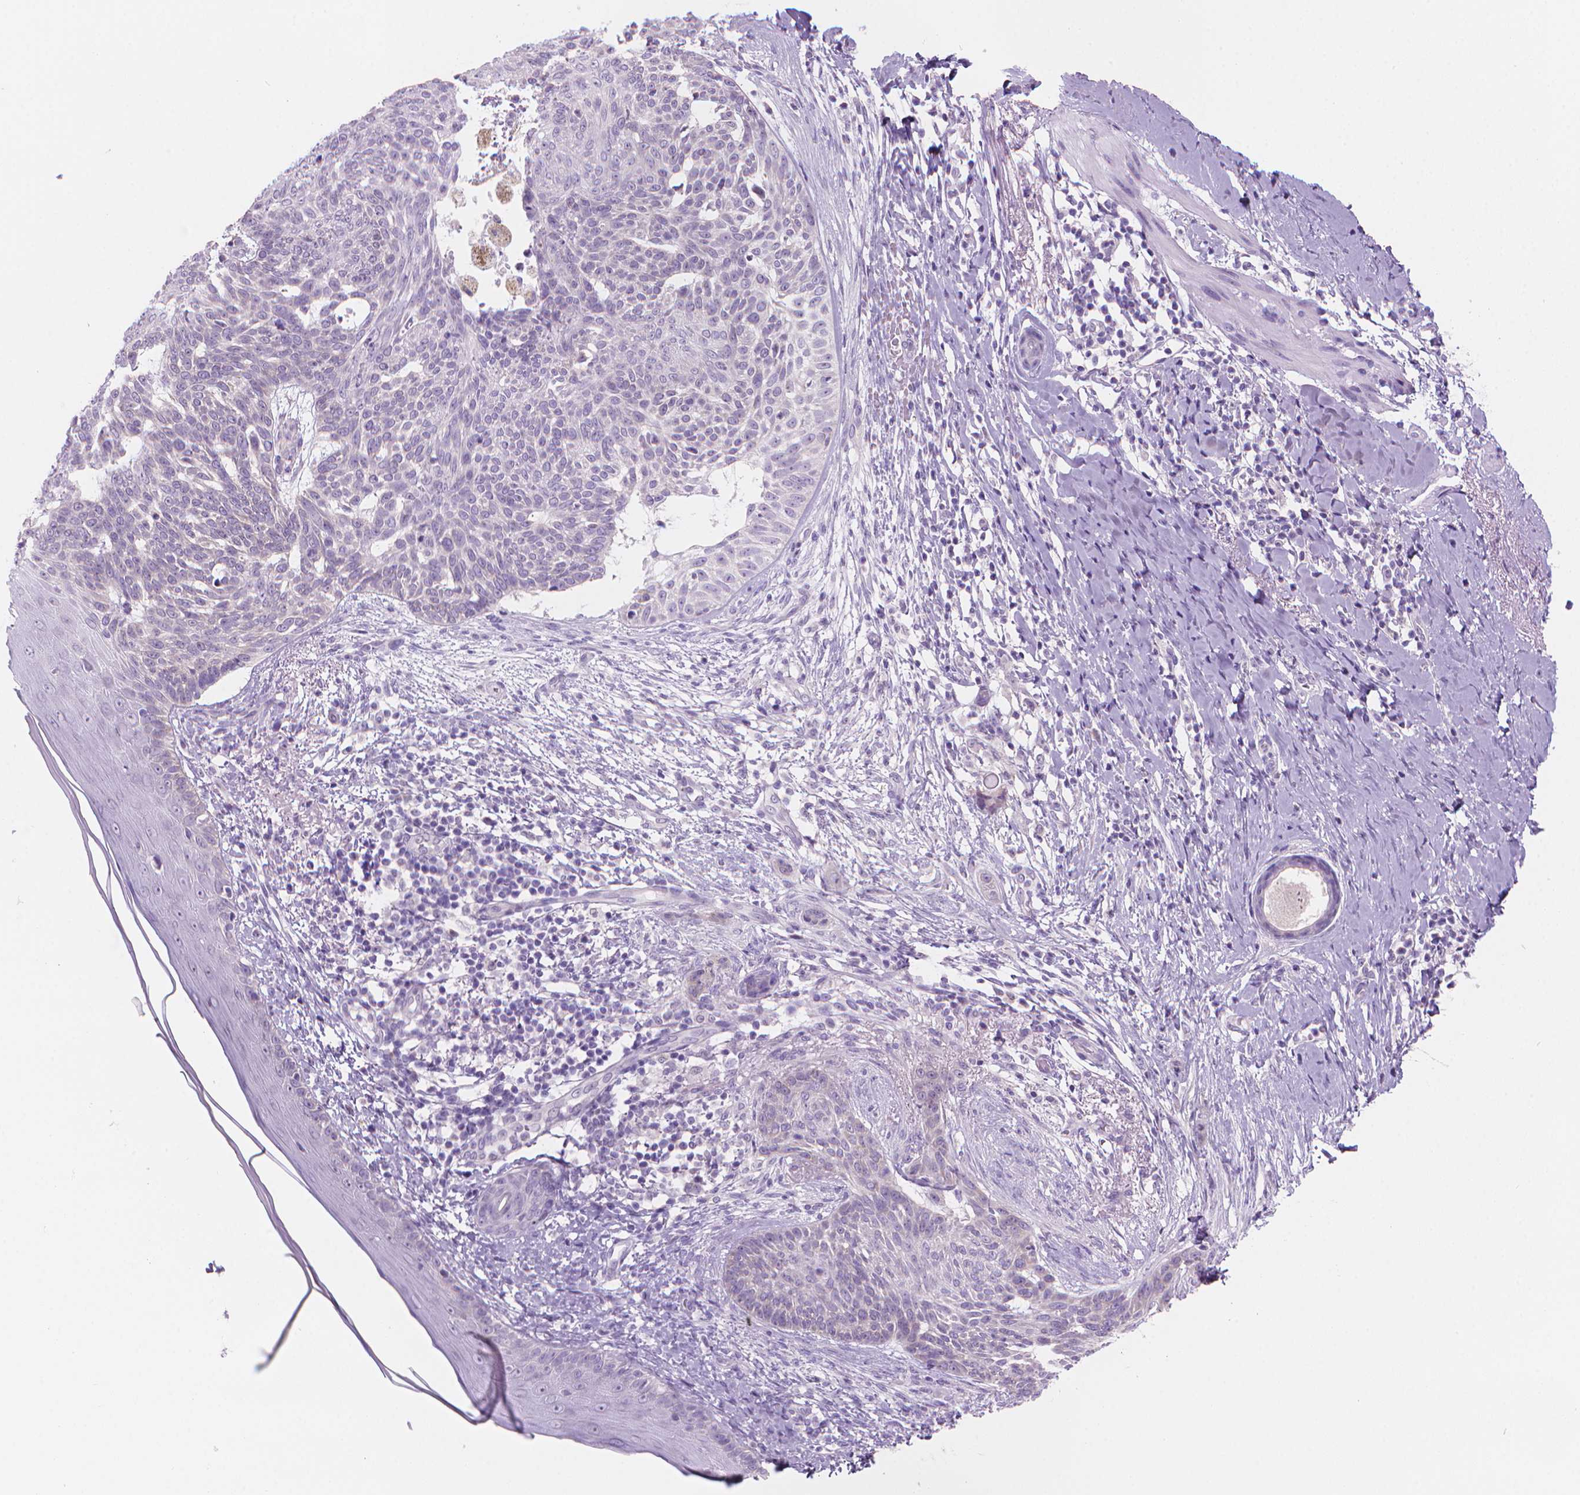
{"staining": {"intensity": "negative", "quantity": "none", "location": "none"}, "tissue": "skin cancer", "cell_type": "Tumor cells", "image_type": "cancer", "snomed": [{"axis": "morphology", "description": "Normal tissue, NOS"}, {"axis": "morphology", "description": "Basal cell carcinoma"}, {"axis": "topography", "description": "Skin"}], "caption": "High magnification brightfield microscopy of skin basal cell carcinoma stained with DAB (3,3'-diaminobenzidine) (brown) and counterstained with hematoxylin (blue): tumor cells show no significant positivity.", "gene": "ENSG00000187186", "patient": {"sex": "male", "age": 84}}